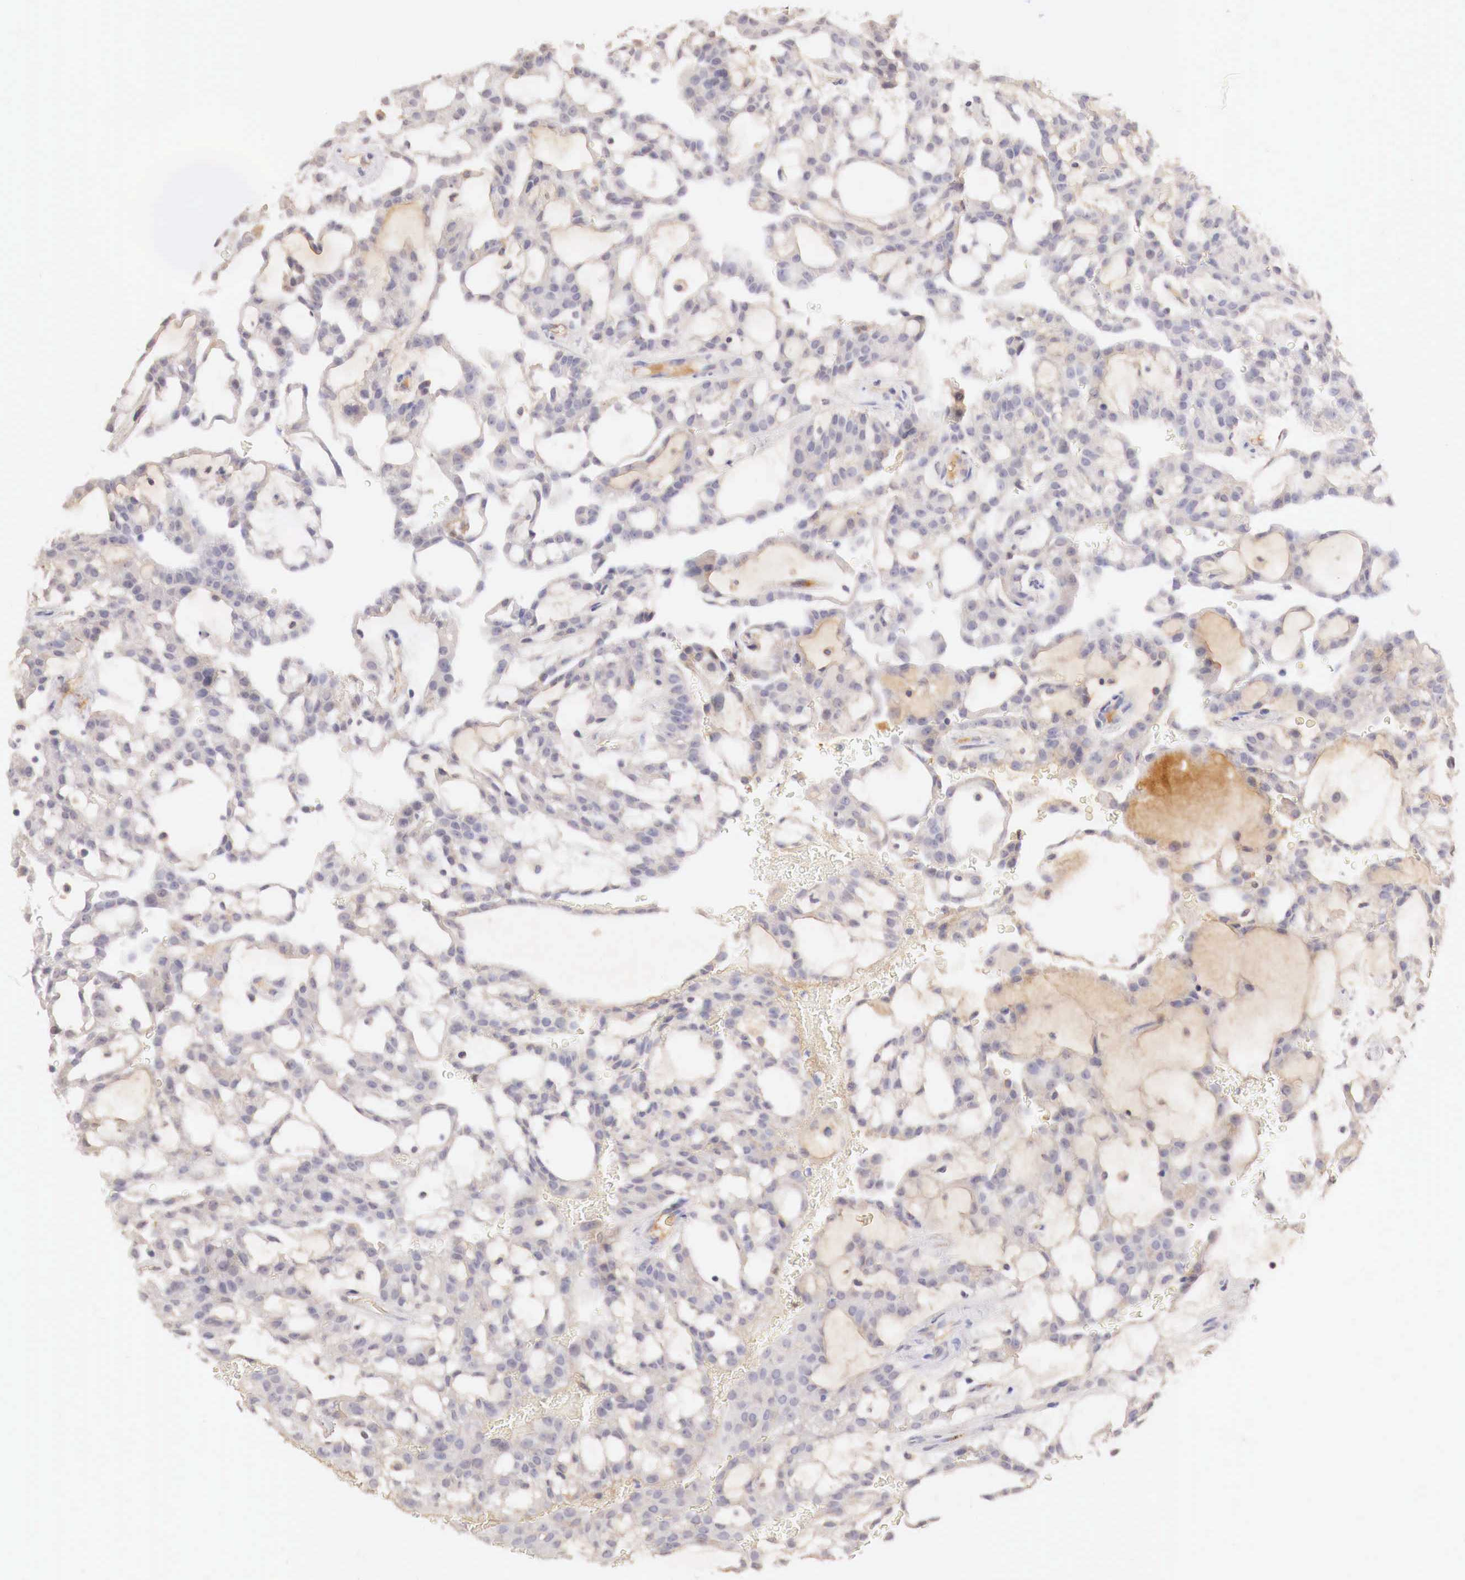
{"staining": {"intensity": "negative", "quantity": "none", "location": "none"}, "tissue": "renal cancer", "cell_type": "Tumor cells", "image_type": "cancer", "snomed": [{"axis": "morphology", "description": "Adenocarcinoma, NOS"}, {"axis": "topography", "description": "Kidney"}], "caption": "A photomicrograph of renal adenocarcinoma stained for a protein demonstrates no brown staining in tumor cells. (IHC, brightfield microscopy, high magnification).", "gene": "GATA1", "patient": {"sex": "male", "age": 63}}